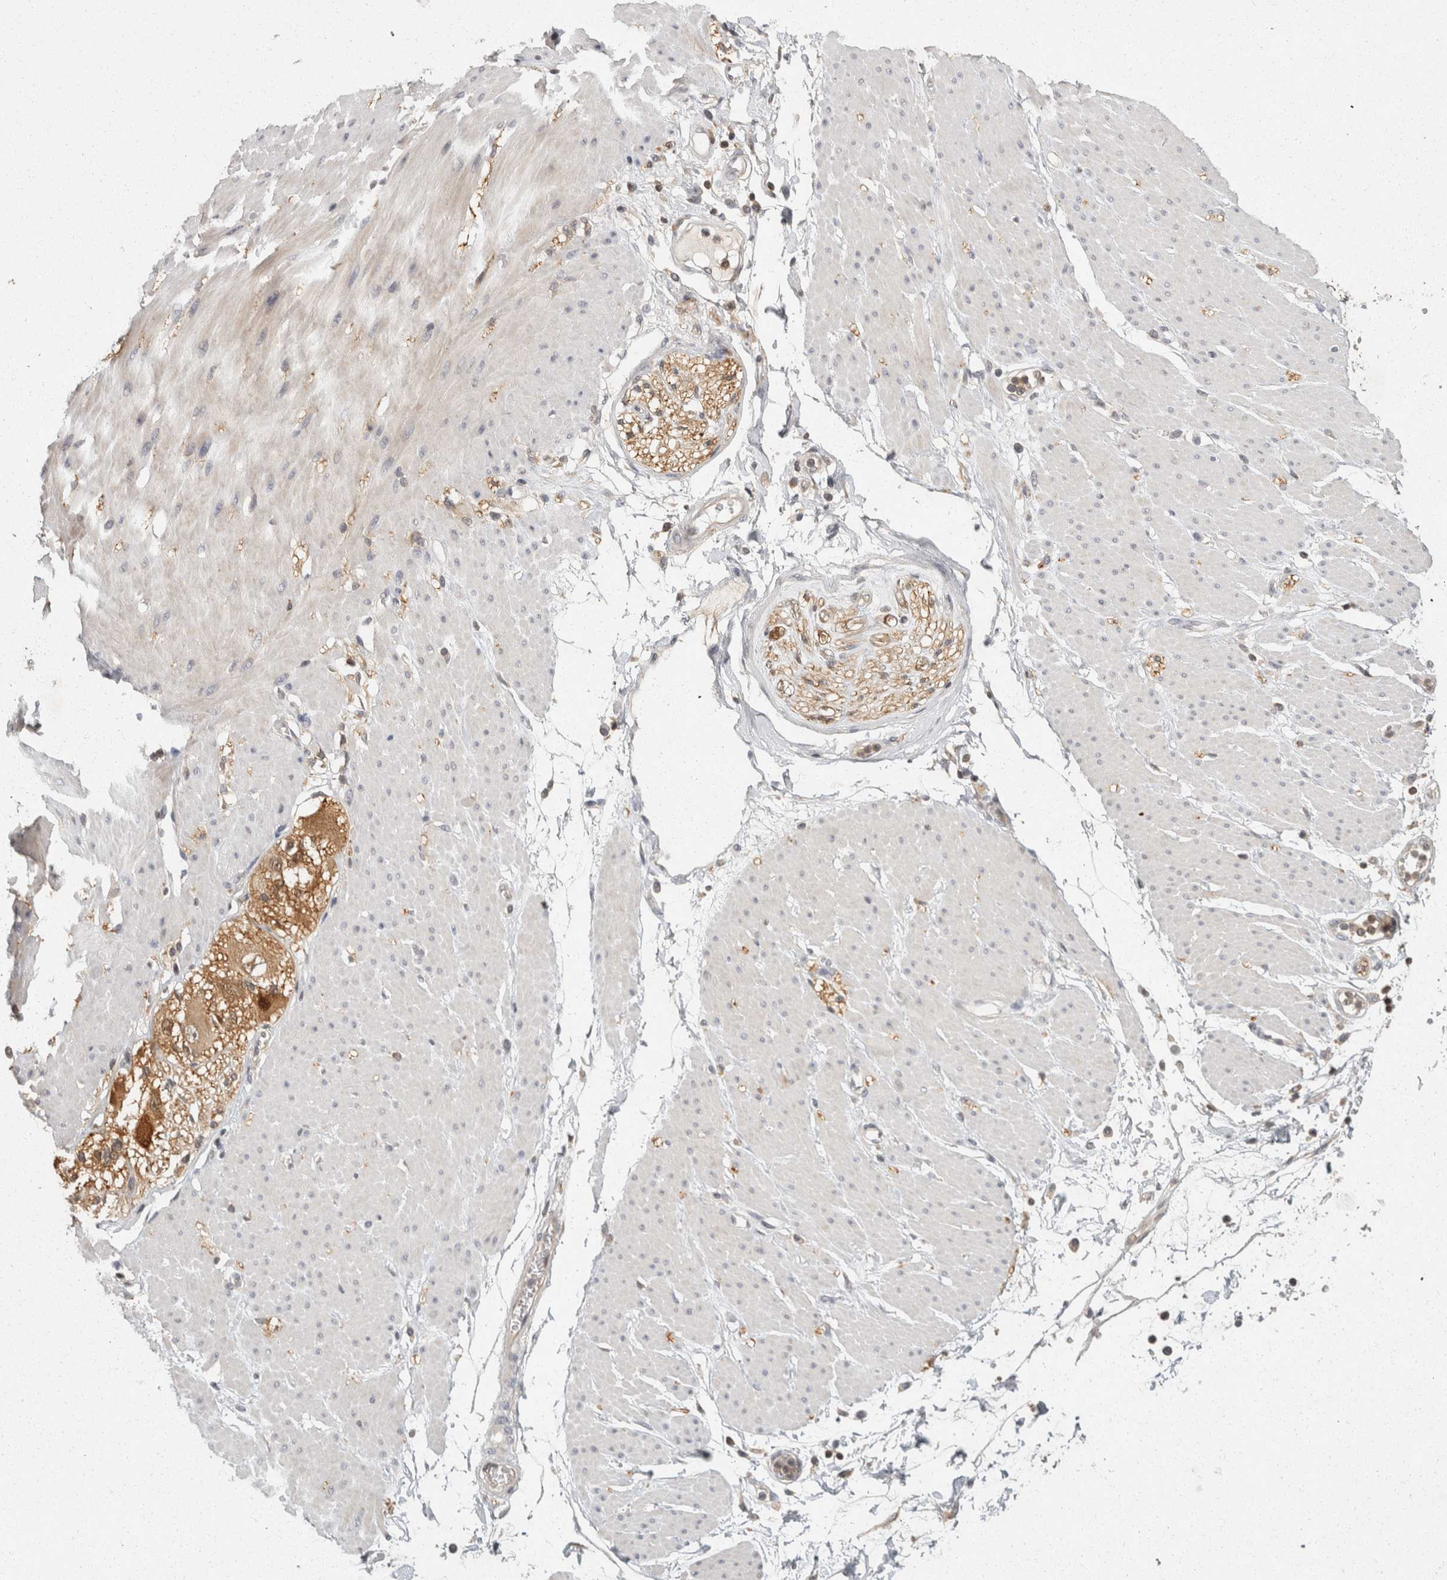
{"staining": {"intensity": "moderate", "quantity": "<25%", "location": "cytoplasmic/membranous,nuclear"}, "tissue": "adipose tissue", "cell_type": "Adipocytes", "image_type": "normal", "snomed": [{"axis": "morphology", "description": "Normal tissue, NOS"}, {"axis": "morphology", "description": "Adenocarcinoma, NOS"}, {"axis": "topography", "description": "Duodenum"}, {"axis": "topography", "description": "Peripheral nerve tissue"}], "caption": "DAB (3,3'-diaminobenzidine) immunohistochemical staining of normal human adipose tissue demonstrates moderate cytoplasmic/membranous,nuclear protein expression in approximately <25% of adipocytes. The staining is performed using DAB (3,3'-diaminobenzidine) brown chromogen to label protein expression. The nuclei are counter-stained blue using hematoxylin.", "gene": "ACAT2", "patient": {"sex": "female", "age": 60}}